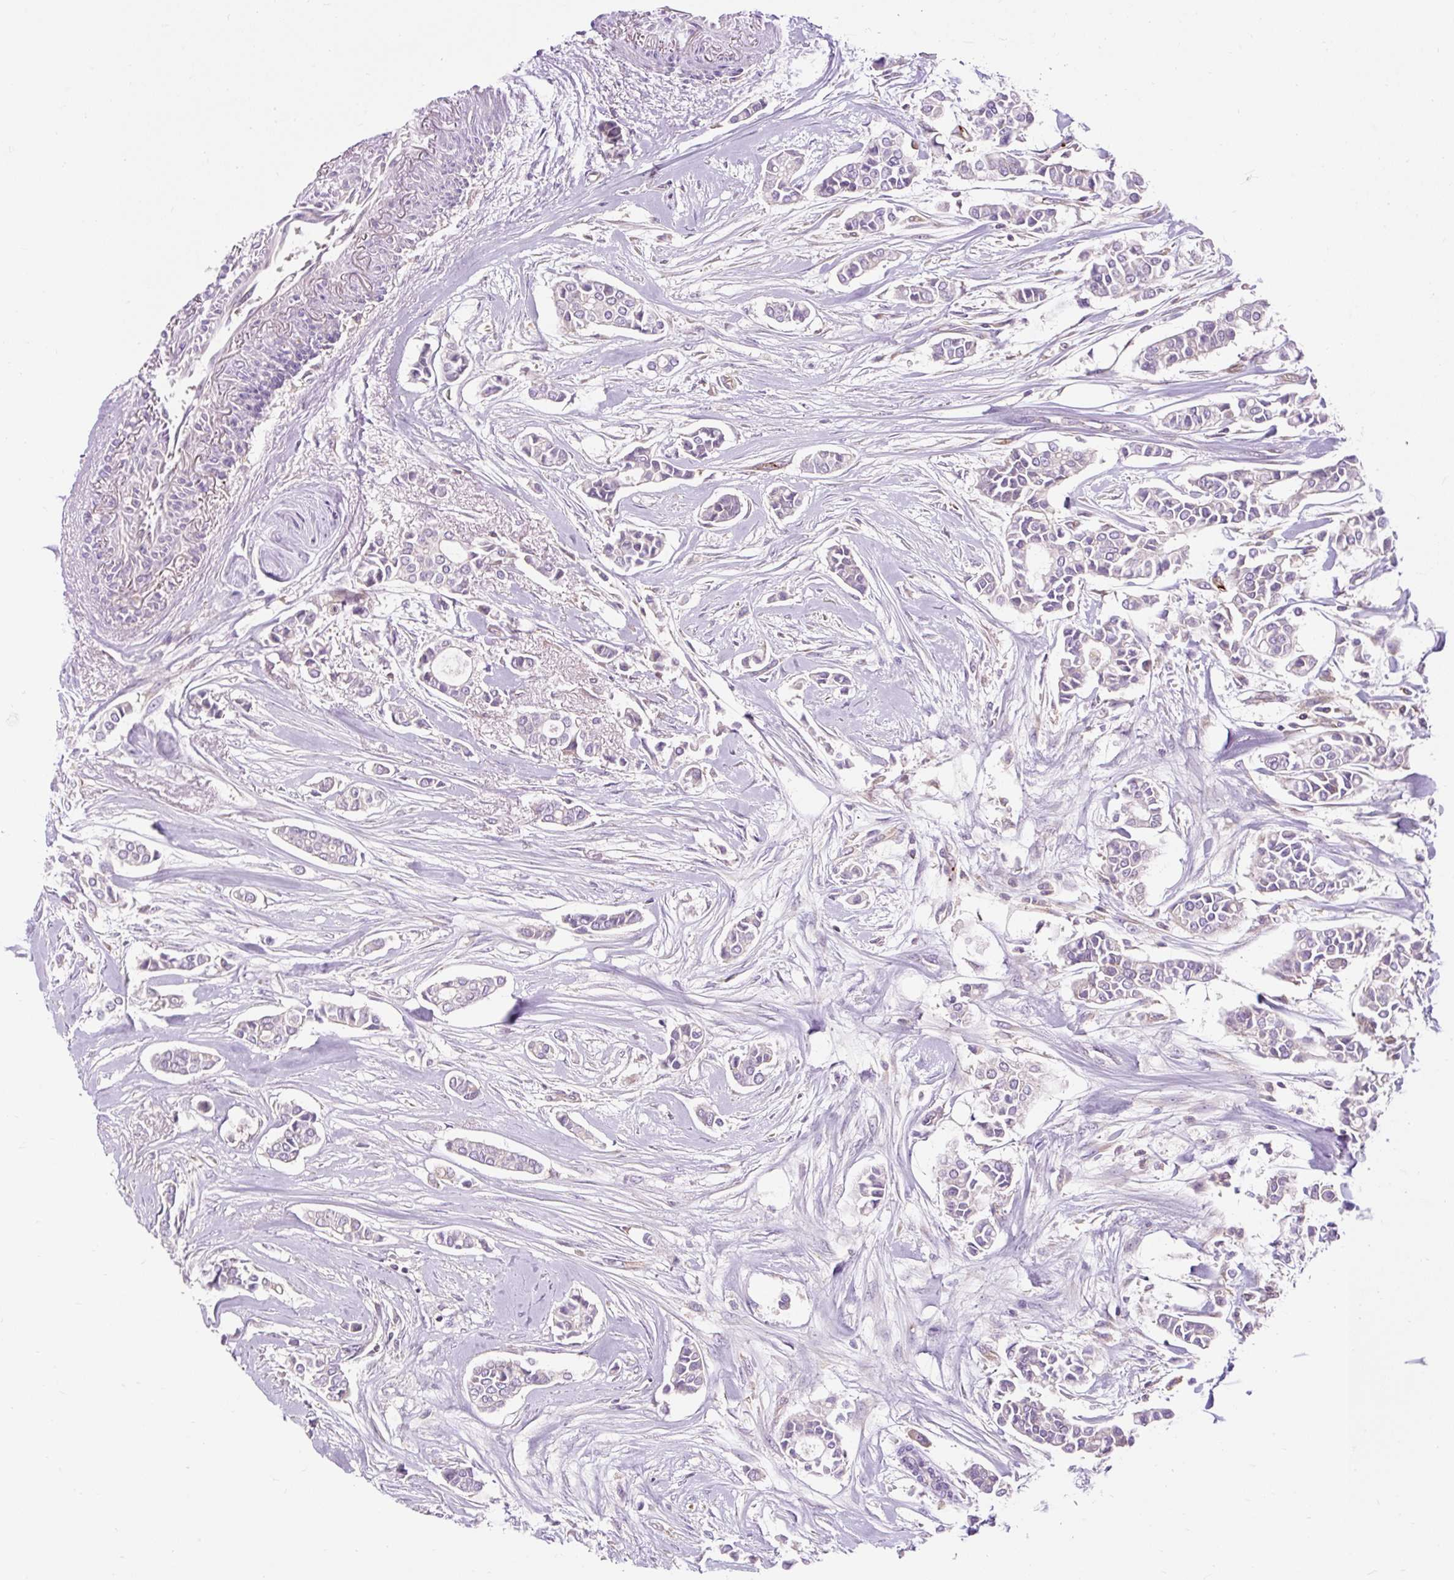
{"staining": {"intensity": "negative", "quantity": "none", "location": "none"}, "tissue": "breast cancer", "cell_type": "Tumor cells", "image_type": "cancer", "snomed": [{"axis": "morphology", "description": "Duct carcinoma"}, {"axis": "topography", "description": "Breast"}], "caption": "IHC histopathology image of neoplastic tissue: infiltrating ductal carcinoma (breast) stained with DAB exhibits no significant protein staining in tumor cells. (DAB immunohistochemistry, high magnification).", "gene": "PCDHGB3", "patient": {"sex": "female", "age": 84}}